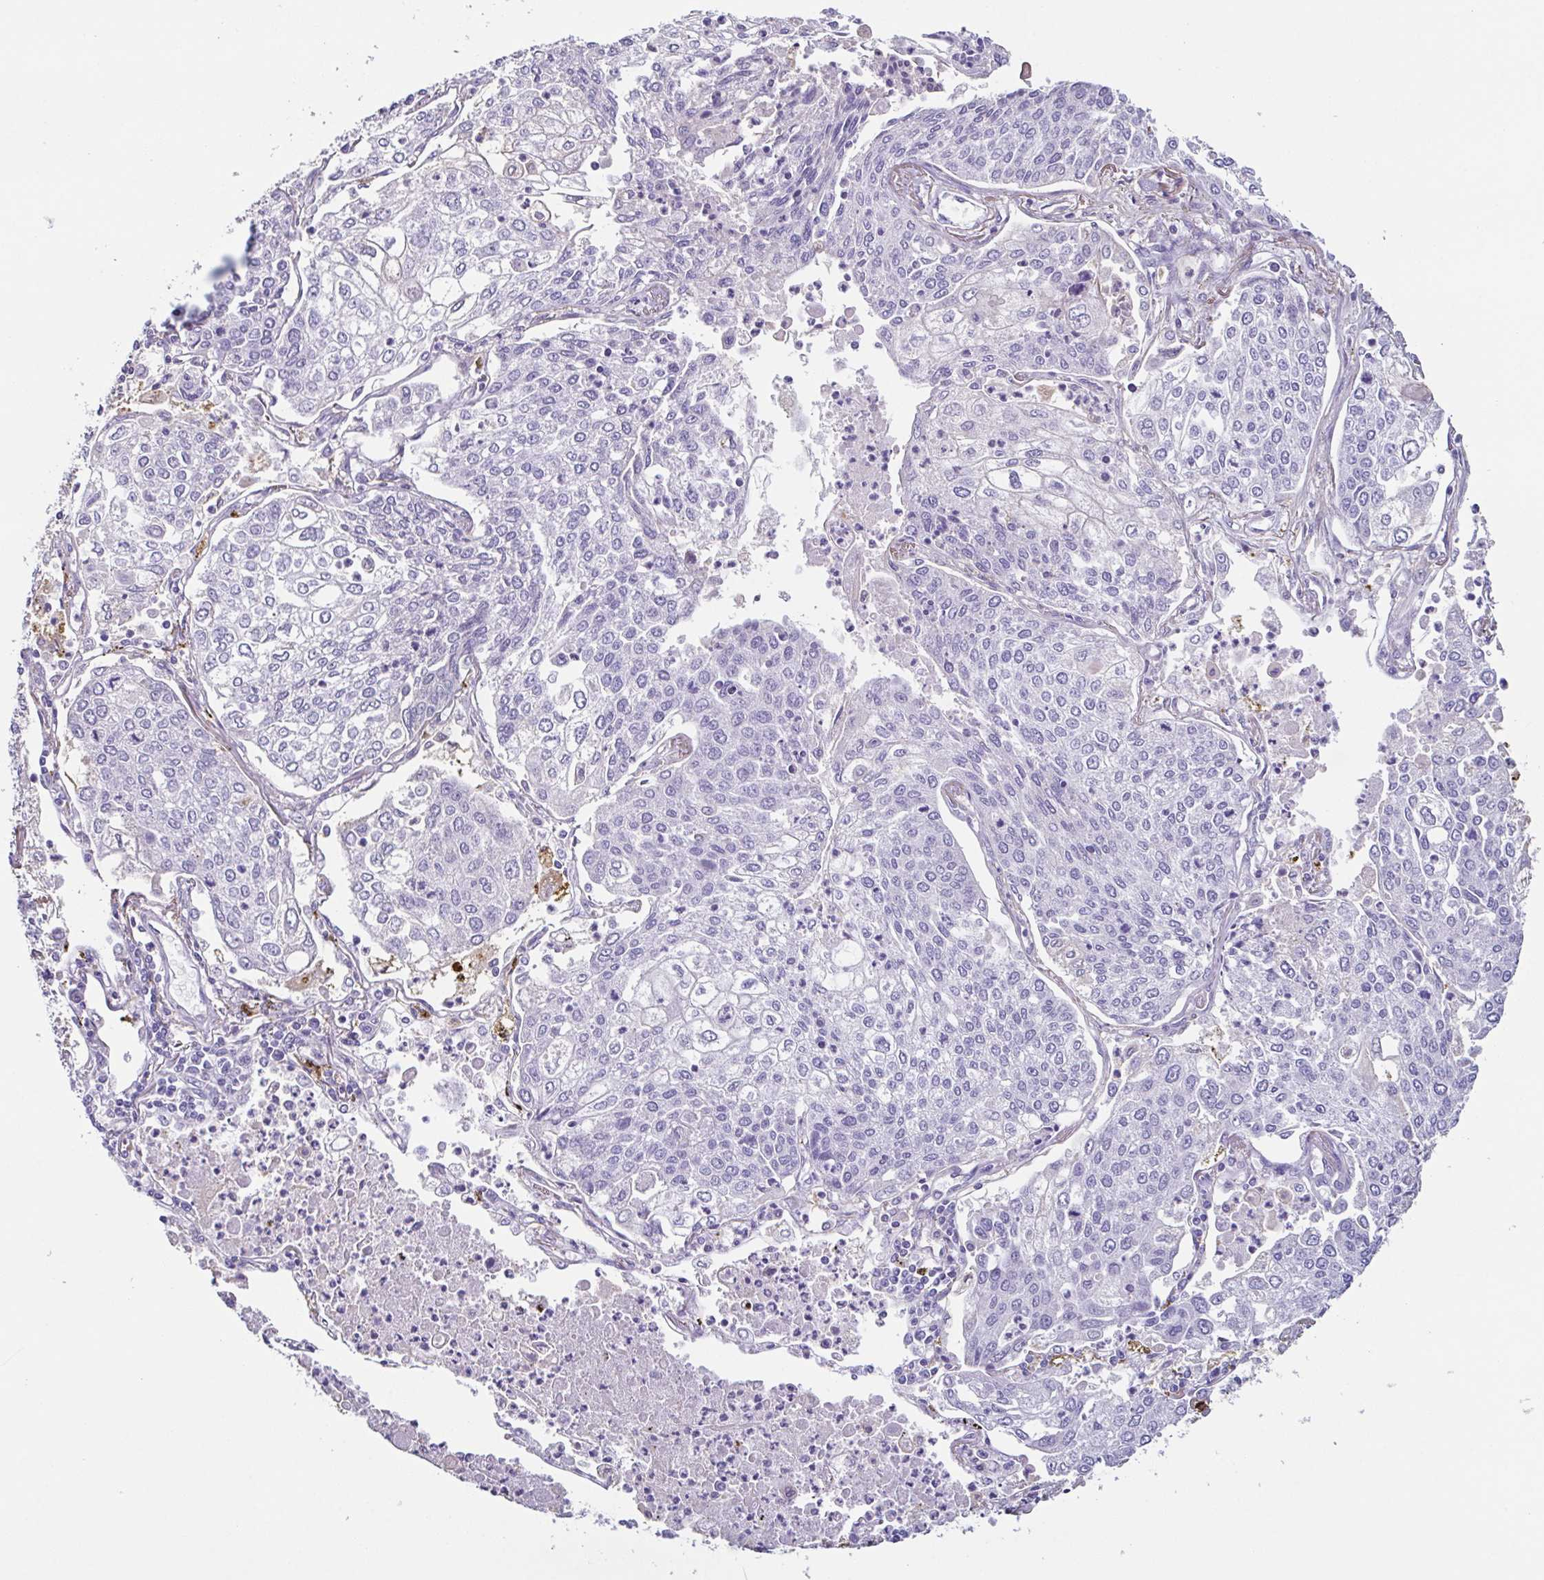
{"staining": {"intensity": "negative", "quantity": "none", "location": "none"}, "tissue": "lung cancer", "cell_type": "Tumor cells", "image_type": "cancer", "snomed": [{"axis": "morphology", "description": "Squamous cell carcinoma, NOS"}, {"axis": "topography", "description": "Lung"}], "caption": "DAB immunohistochemical staining of human lung squamous cell carcinoma shows no significant staining in tumor cells.", "gene": "ANXA10", "patient": {"sex": "male", "age": 74}}